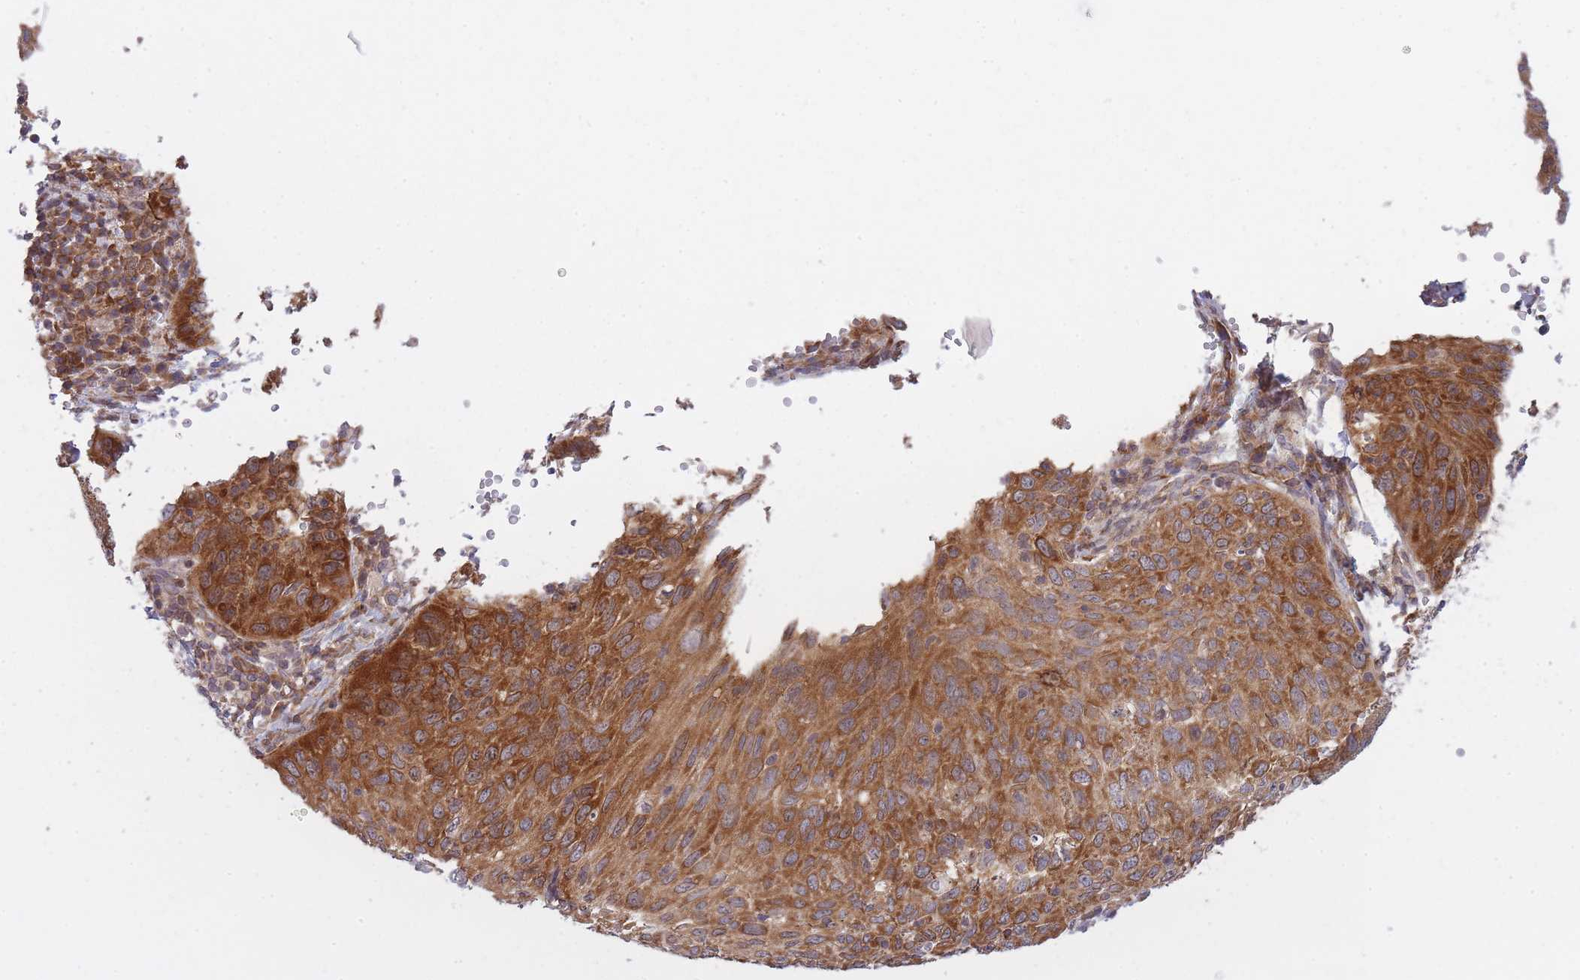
{"staining": {"intensity": "strong", "quantity": ">75%", "location": "cytoplasmic/membranous"}, "tissue": "cervical cancer", "cell_type": "Tumor cells", "image_type": "cancer", "snomed": [{"axis": "morphology", "description": "Squamous cell carcinoma, NOS"}, {"axis": "topography", "description": "Cervix"}], "caption": "This photomicrograph shows immunohistochemistry staining of human cervical squamous cell carcinoma, with high strong cytoplasmic/membranous staining in approximately >75% of tumor cells.", "gene": "CCDC124", "patient": {"sex": "female", "age": 30}}